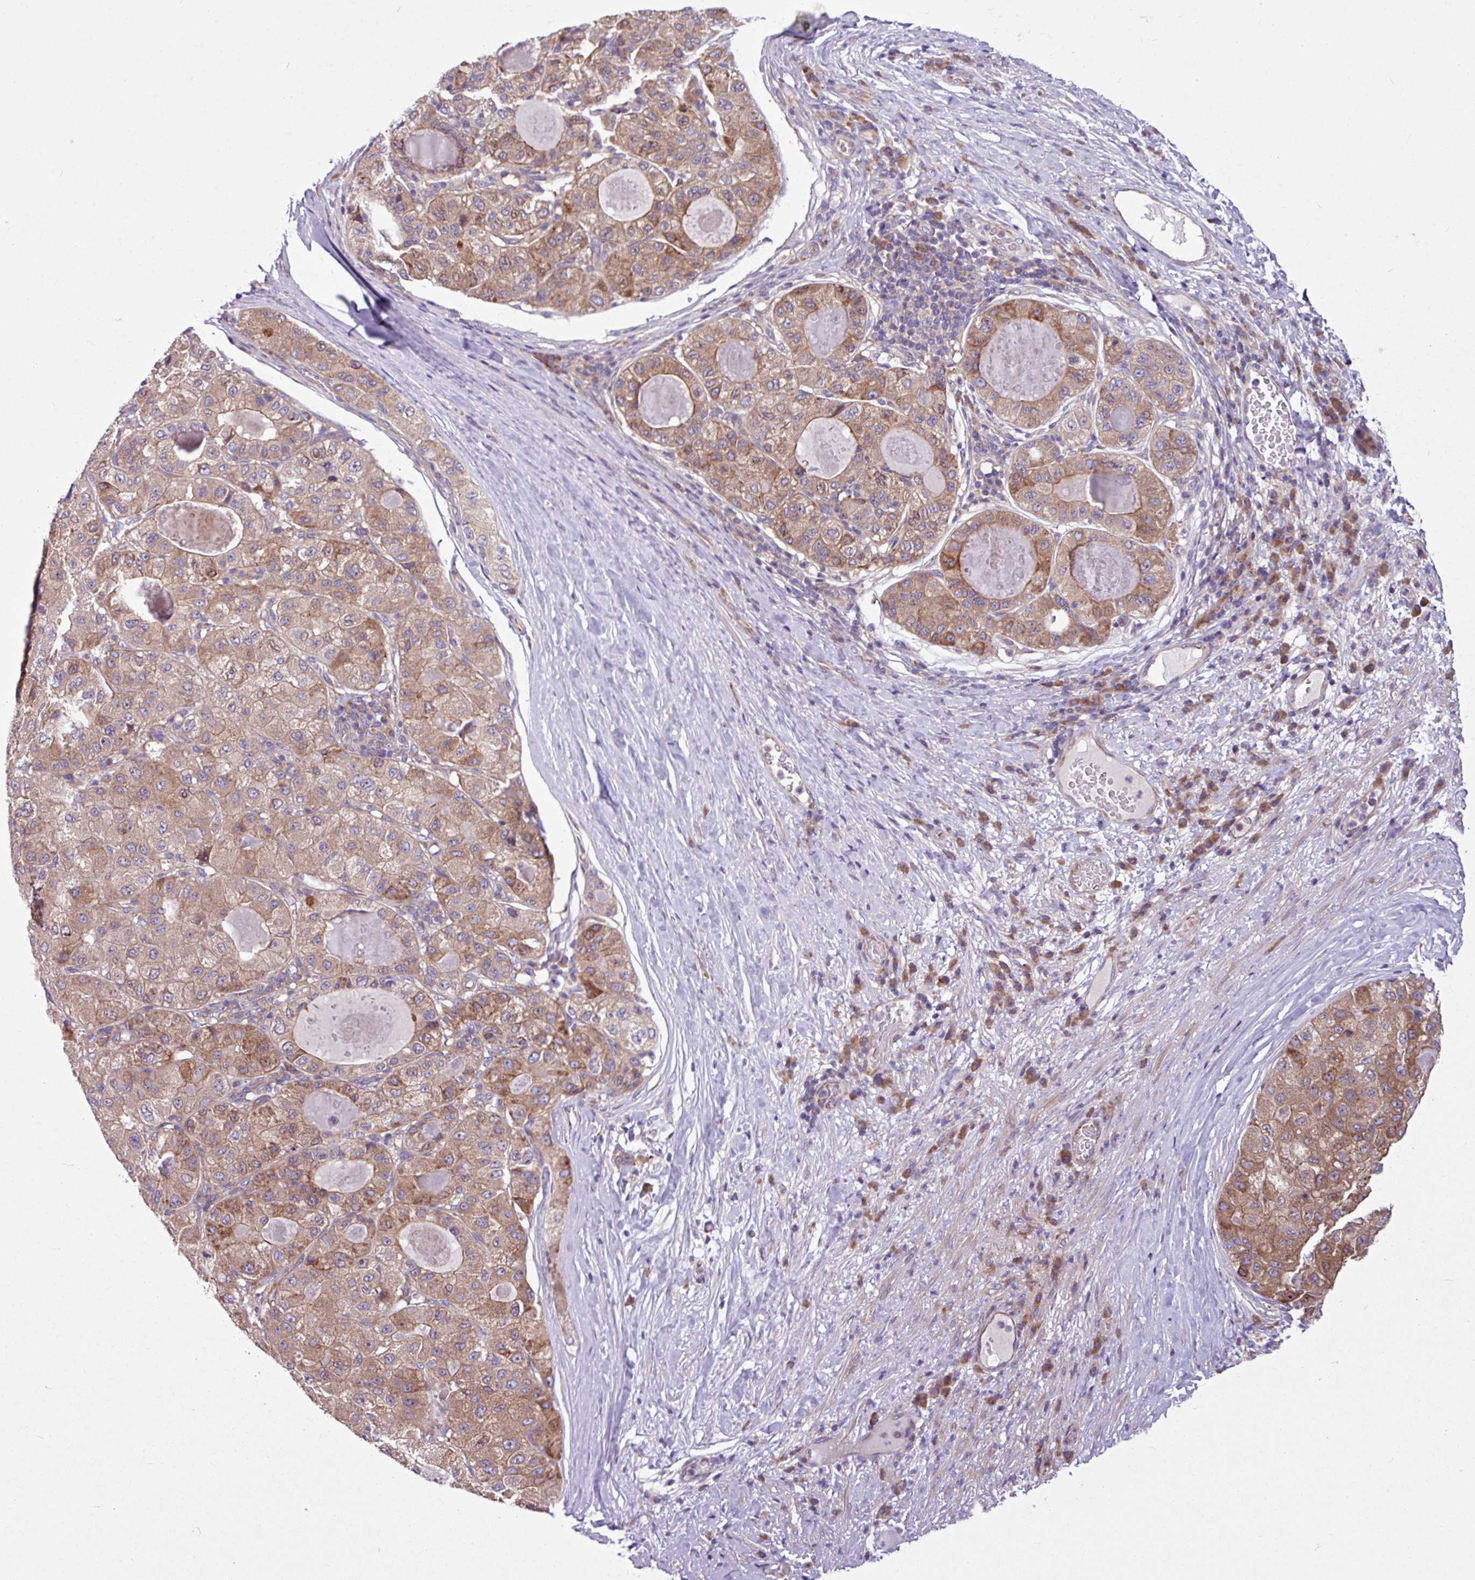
{"staining": {"intensity": "moderate", "quantity": "25%-75%", "location": "cytoplasmic/membranous"}, "tissue": "liver cancer", "cell_type": "Tumor cells", "image_type": "cancer", "snomed": [{"axis": "morphology", "description": "Carcinoma, Hepatocellular, NOS"}, {"axis": "topography", "description": "Liver"}], "caption": "Tumor cells exhibit medium levels of moderate cytoplasmic/membranous staining in approximately 25%-75% of cells in liver cancer.", "gene": "MROH2A", "patient": {"sex": "male", "age": 80}}